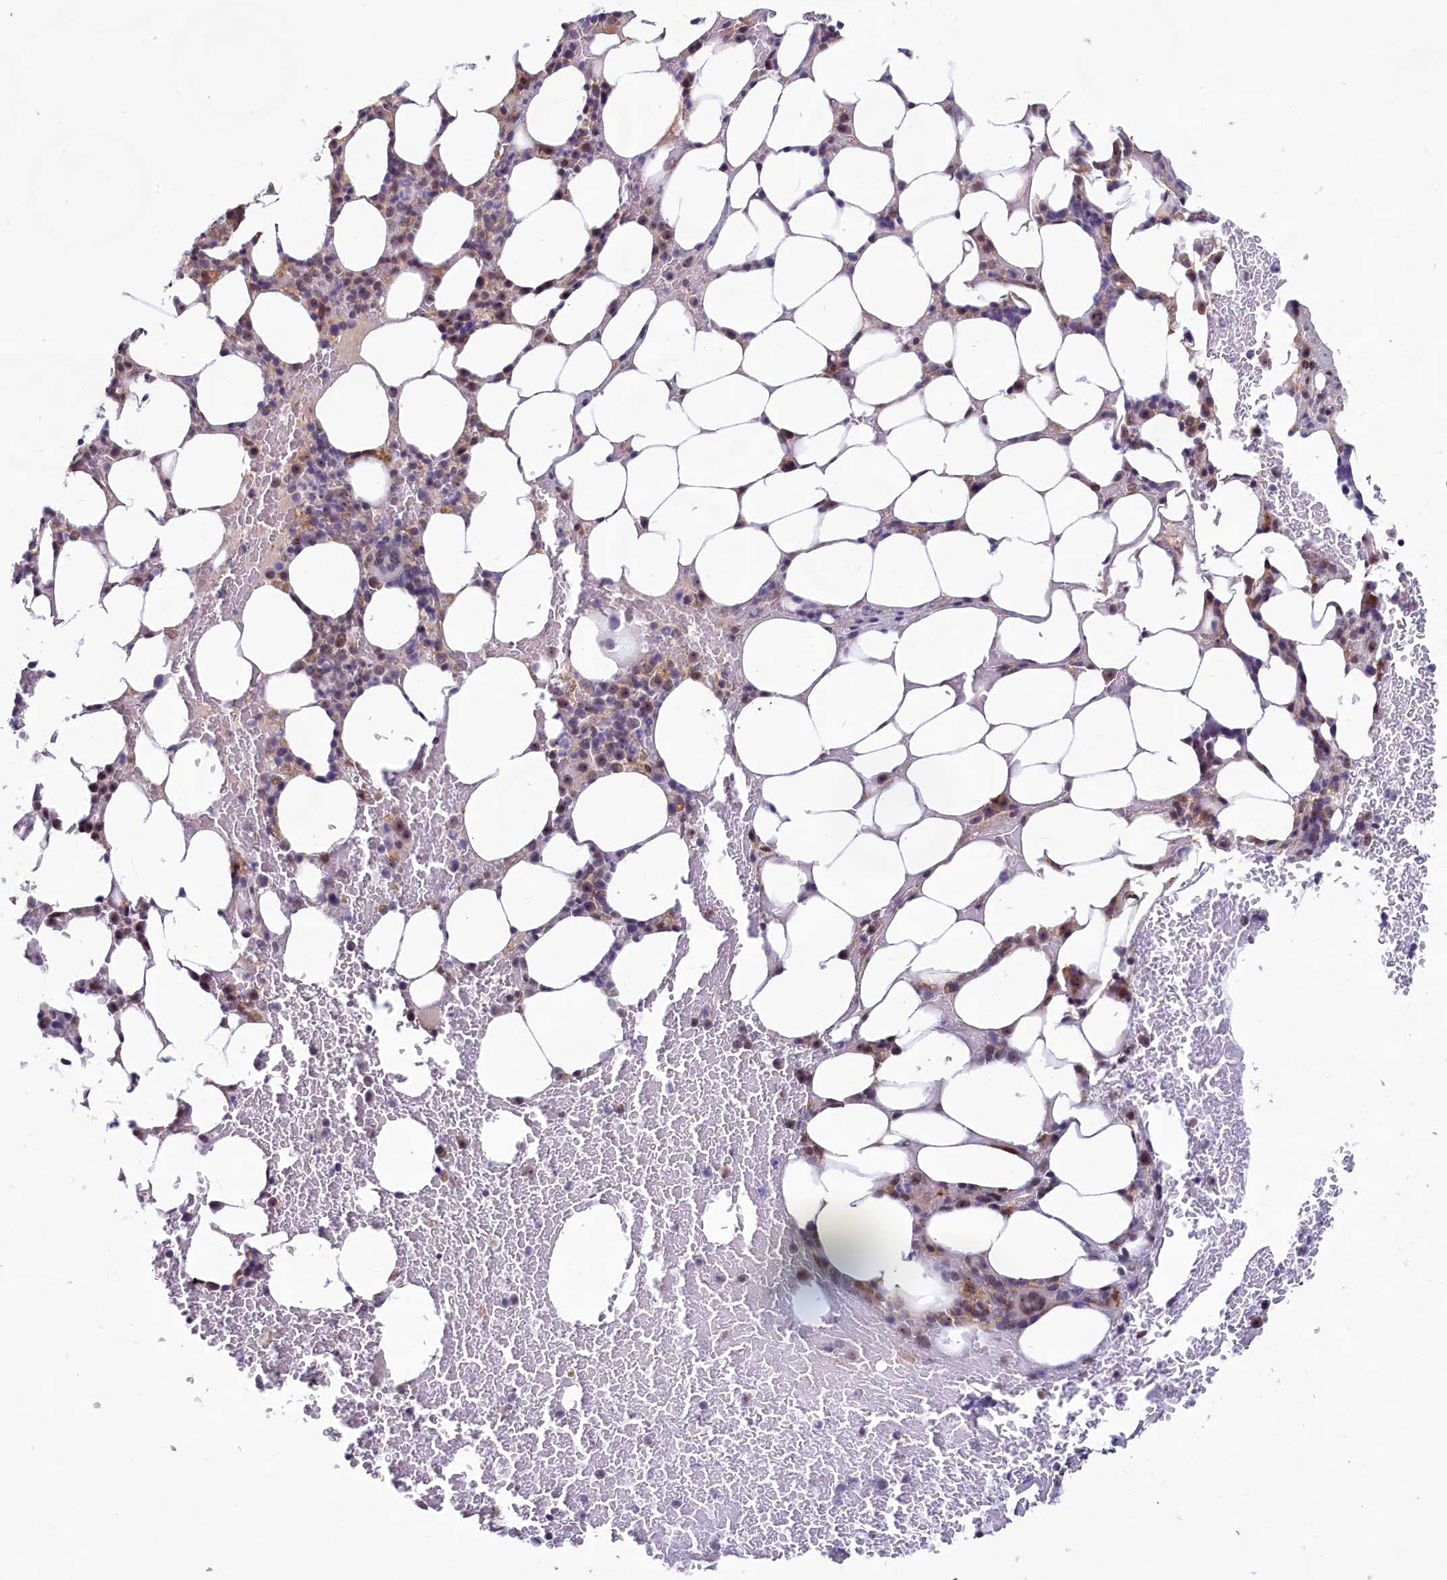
{"staining": {"intensity": "moderate", "quantity": "<25%", "location": "cytoplasmic/membranous"}, "tissue": "bone marrow", "cell_type": "Hematopoietic cells", "image_type": "normal", "snomed": [{"axis": "morphology", "description": "Normal tissue, NOS"}, {"axis": "topography", "description": "Bone marrow"}], "caption": "A brown stain highlights moderate cytoplasmic/membranous staining of a protein in hematopoietic cells of benign bone marrow. The staining is performed using DAB brown chromogen to label protein expression. The nuclei are counter-stained blue using hematoxylin.", "gene": "C1D", "patient": {"sex": "male", "age": 78}}